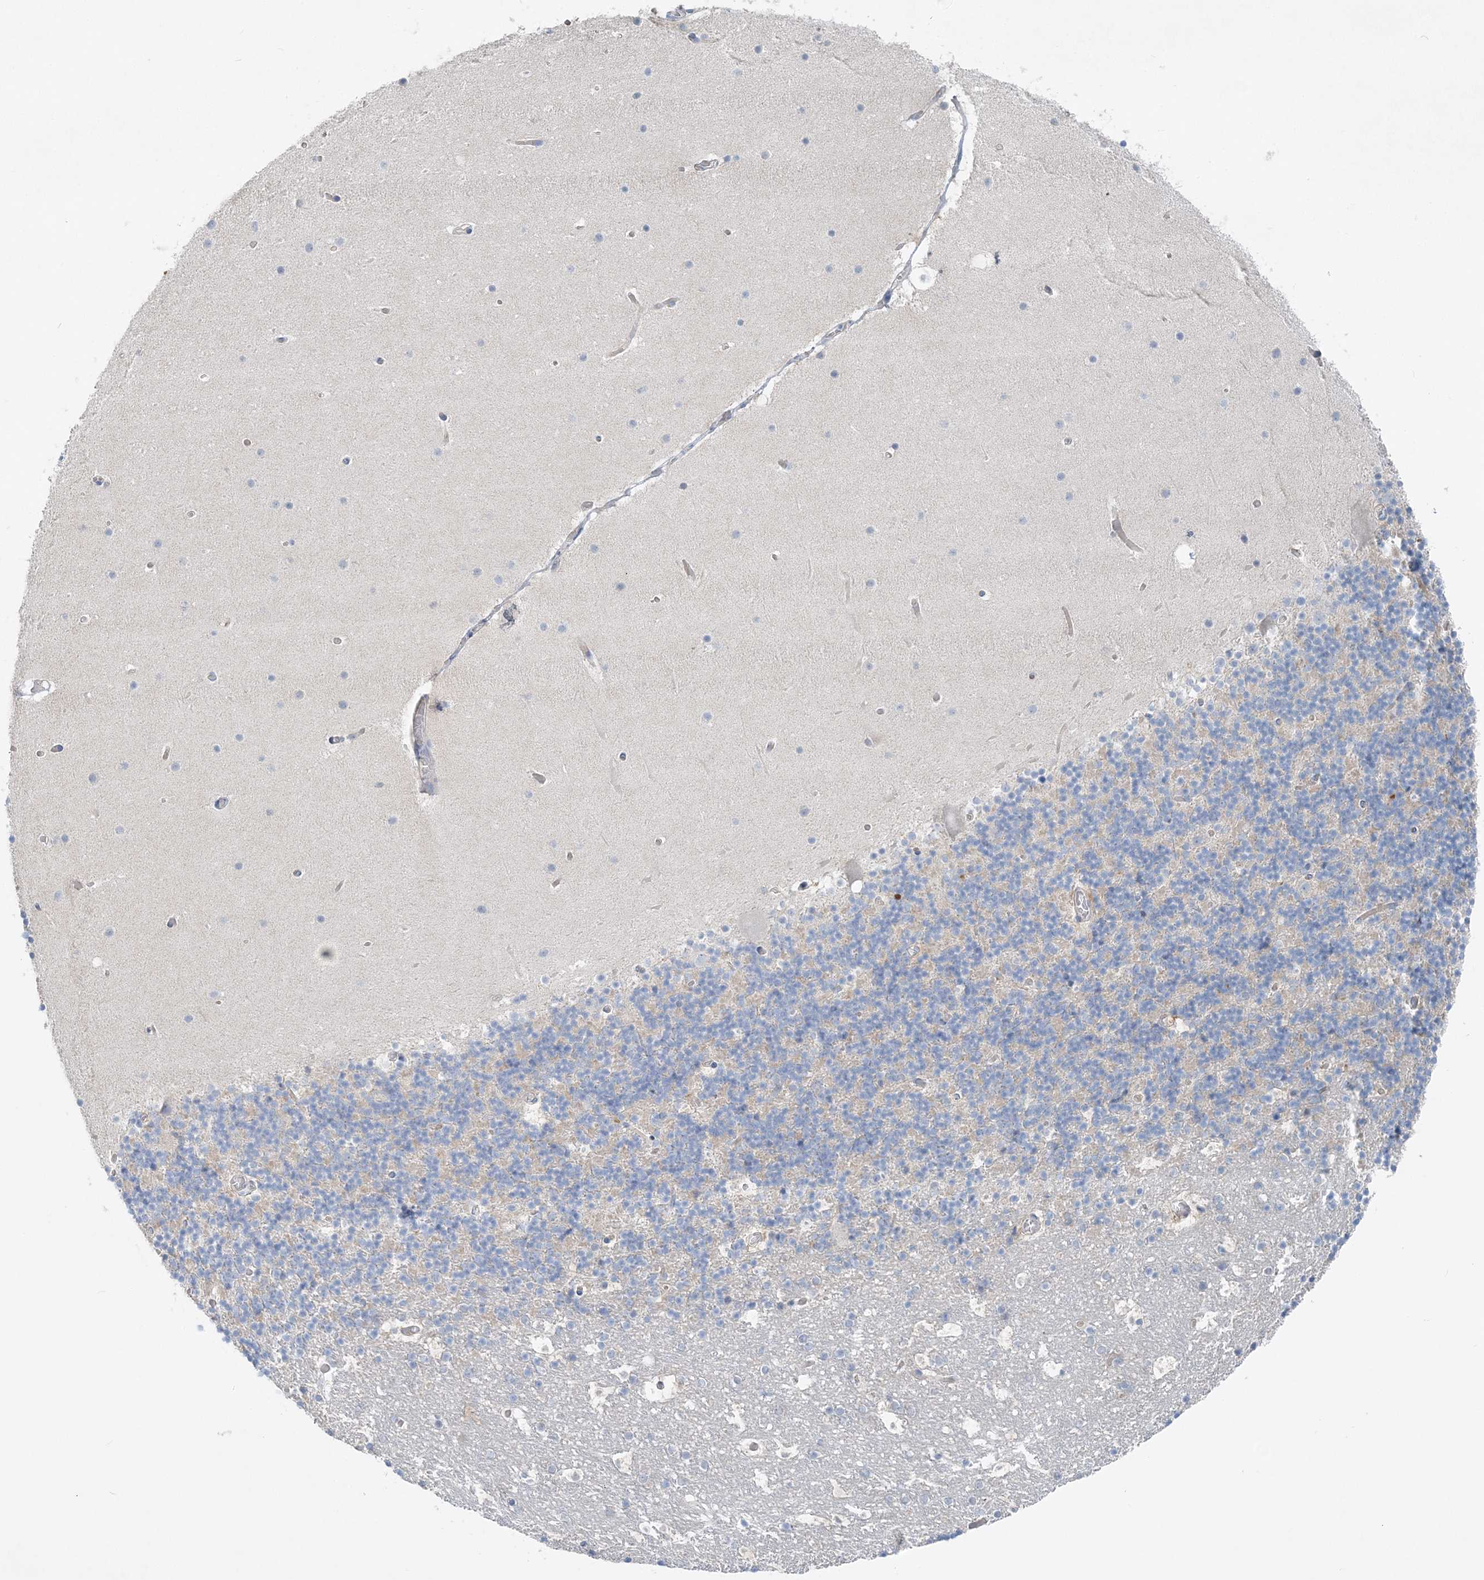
{"staining": {"intensity": "negative", "quantity": "none", "location": "none"}, "tissue": "cerebellum", "cell_type": "Cells in granular layer", "image_type": "normal", "snomed": [{"axis": "morphology", "description": "Normal tissue, NOS"}, {"axis": "topography", "description": "Cerebellum"}], "caption": "A histopathology image of cerebellum stained for a protein shows no brown staining in cells in granular layer. (DAB (3,3'-diaminobenzidine) IHC with hematoxylin counter stain).", "gene": "ATP11A", "patient": {"sex": "male", "age": 57}}